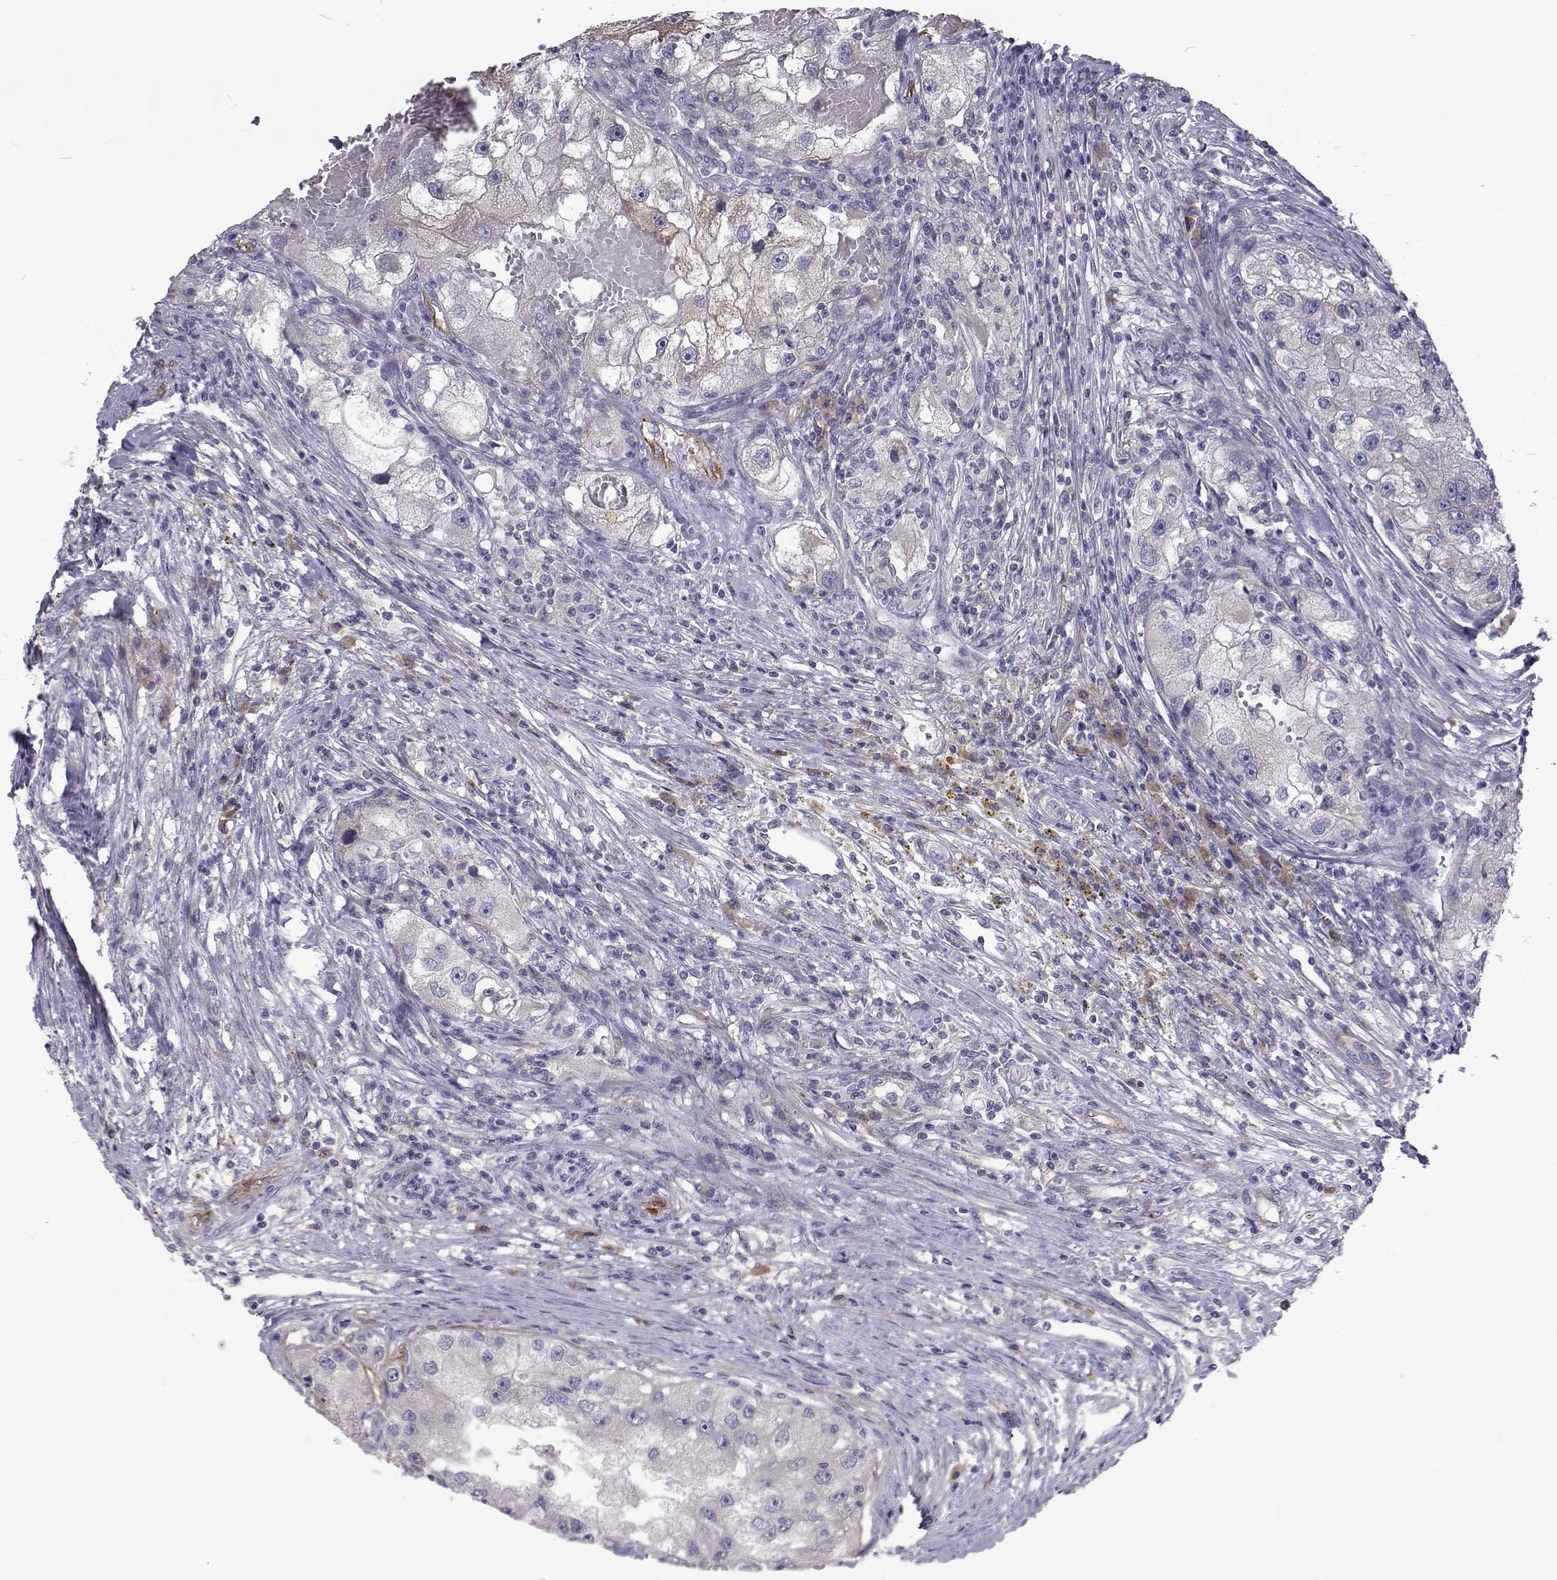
{"staining": {"intensity": "negative", "quantity": "none", "location": "none"}, "tissue": "renal cancer", "cell_type": "Tumor cells", "image_type": "cancer", "snomed": [{"axis": "morphology", "description": "Adenocarcinoma, NOS"}, {"axis": "topography", "description": "Kidney"}], "caption": "This image is of renal cancer (adenocarcinoma) stained with immunohistochemistry (IHC) to label a protein in brown with the nuclei are counter-stained blue. There is no positivity in tumor cells.", "gene": "NPR3", "patient": {"sex": "male", "age": 63}}